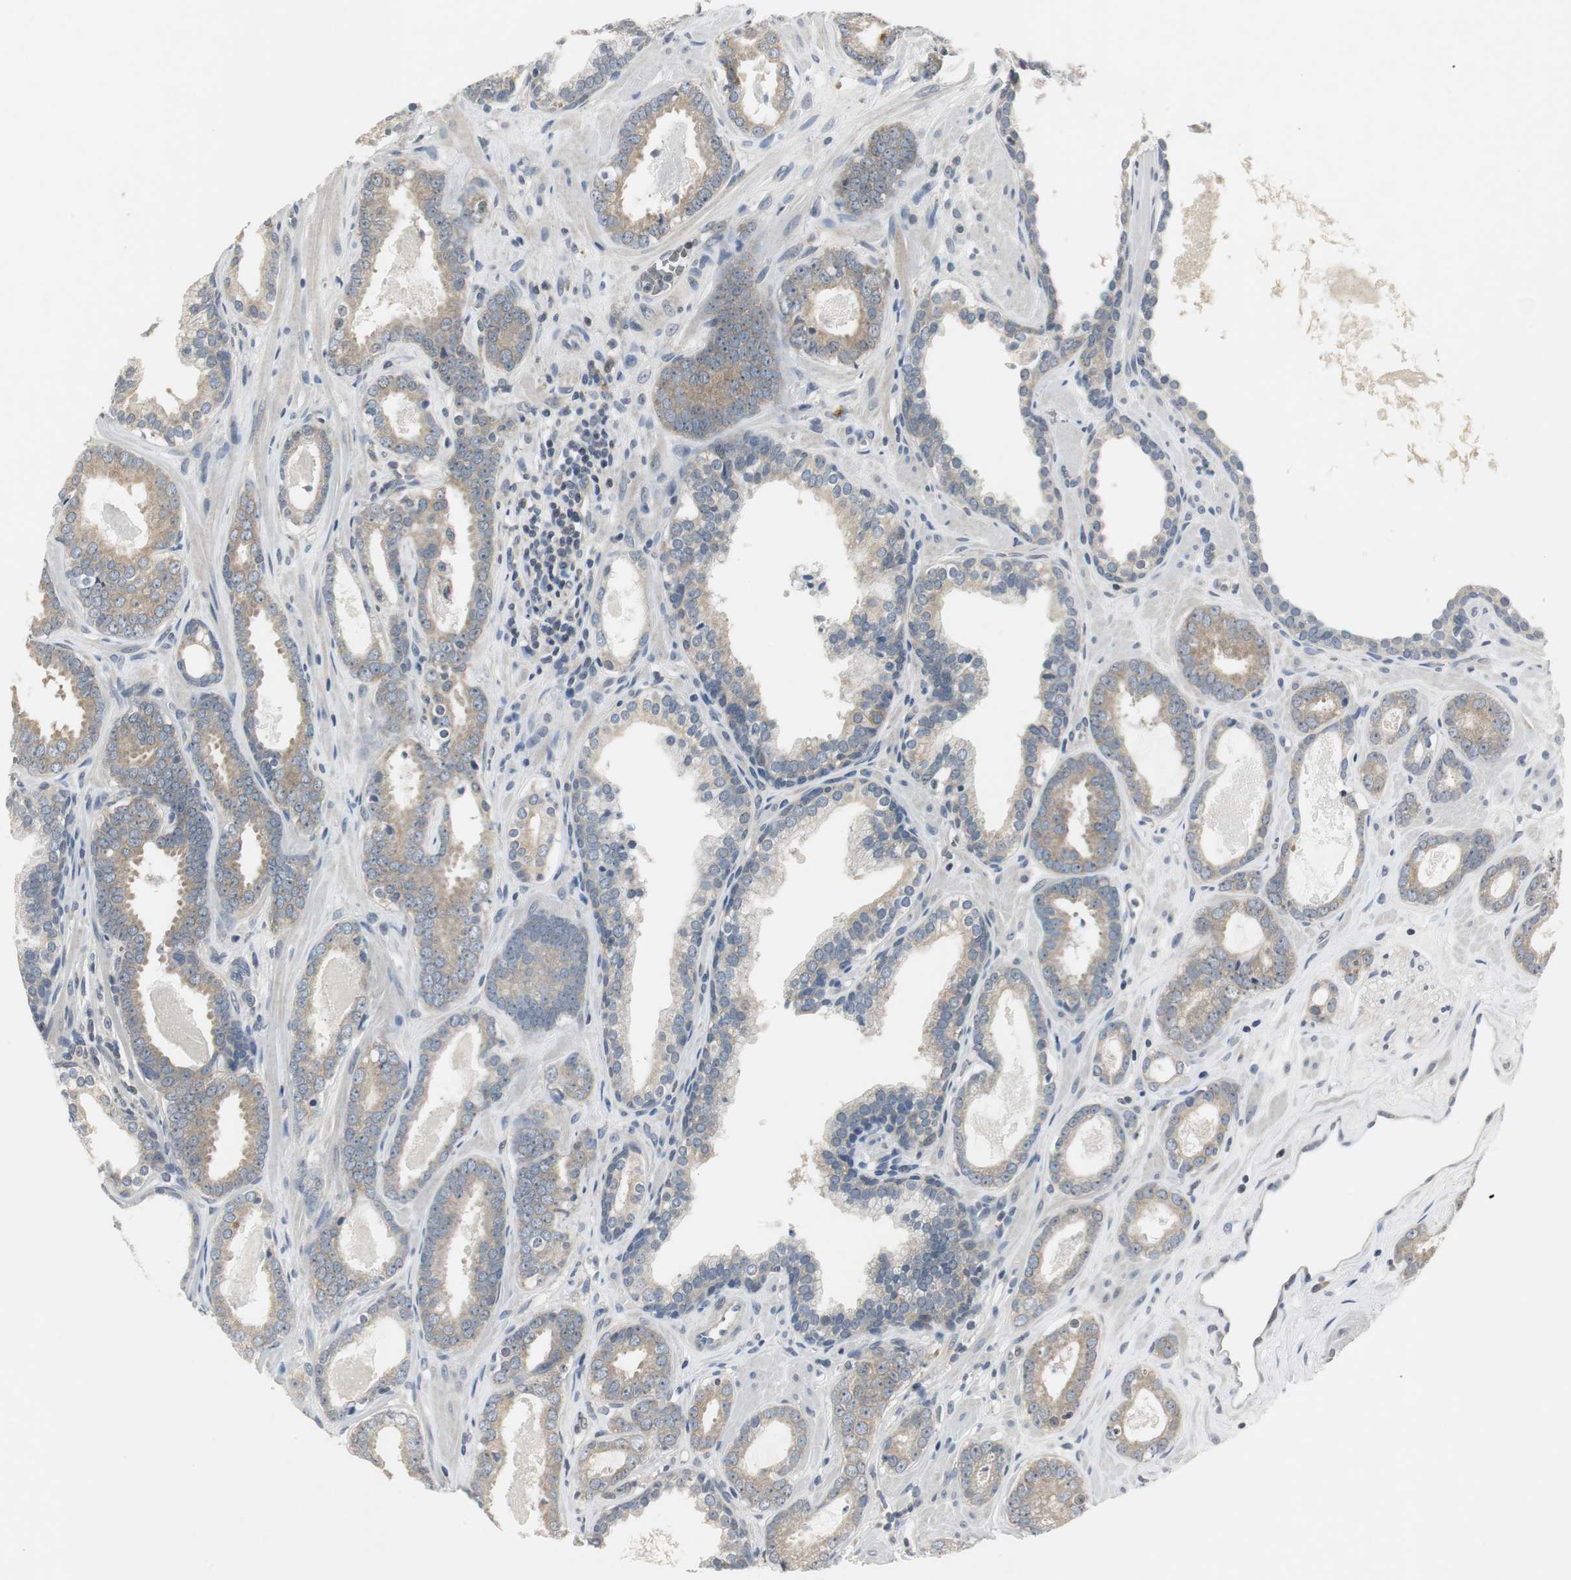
{"staining": {"intensity": "weak", "quantity": ">75%", "location": "cytoplasmic/membranous"}, "tissue": "prostate cancer", "cell_type": "Tumor cells", "image_type": "cancer", "snomed": [{"axis": "morphology", "description": "Adenocarcinoma, Low grade"}, {"axis": "topography", "description": "Prostate"}], "caption": "Human prostate cancer (low-grade adenocarcinoma) stained for a protein (brown) reveals weak cytoplasmic/membranous positive expression in about >75% of tumor cells.", "gene": "CCT5", "patient": {"sex": "male", "age": 57}}